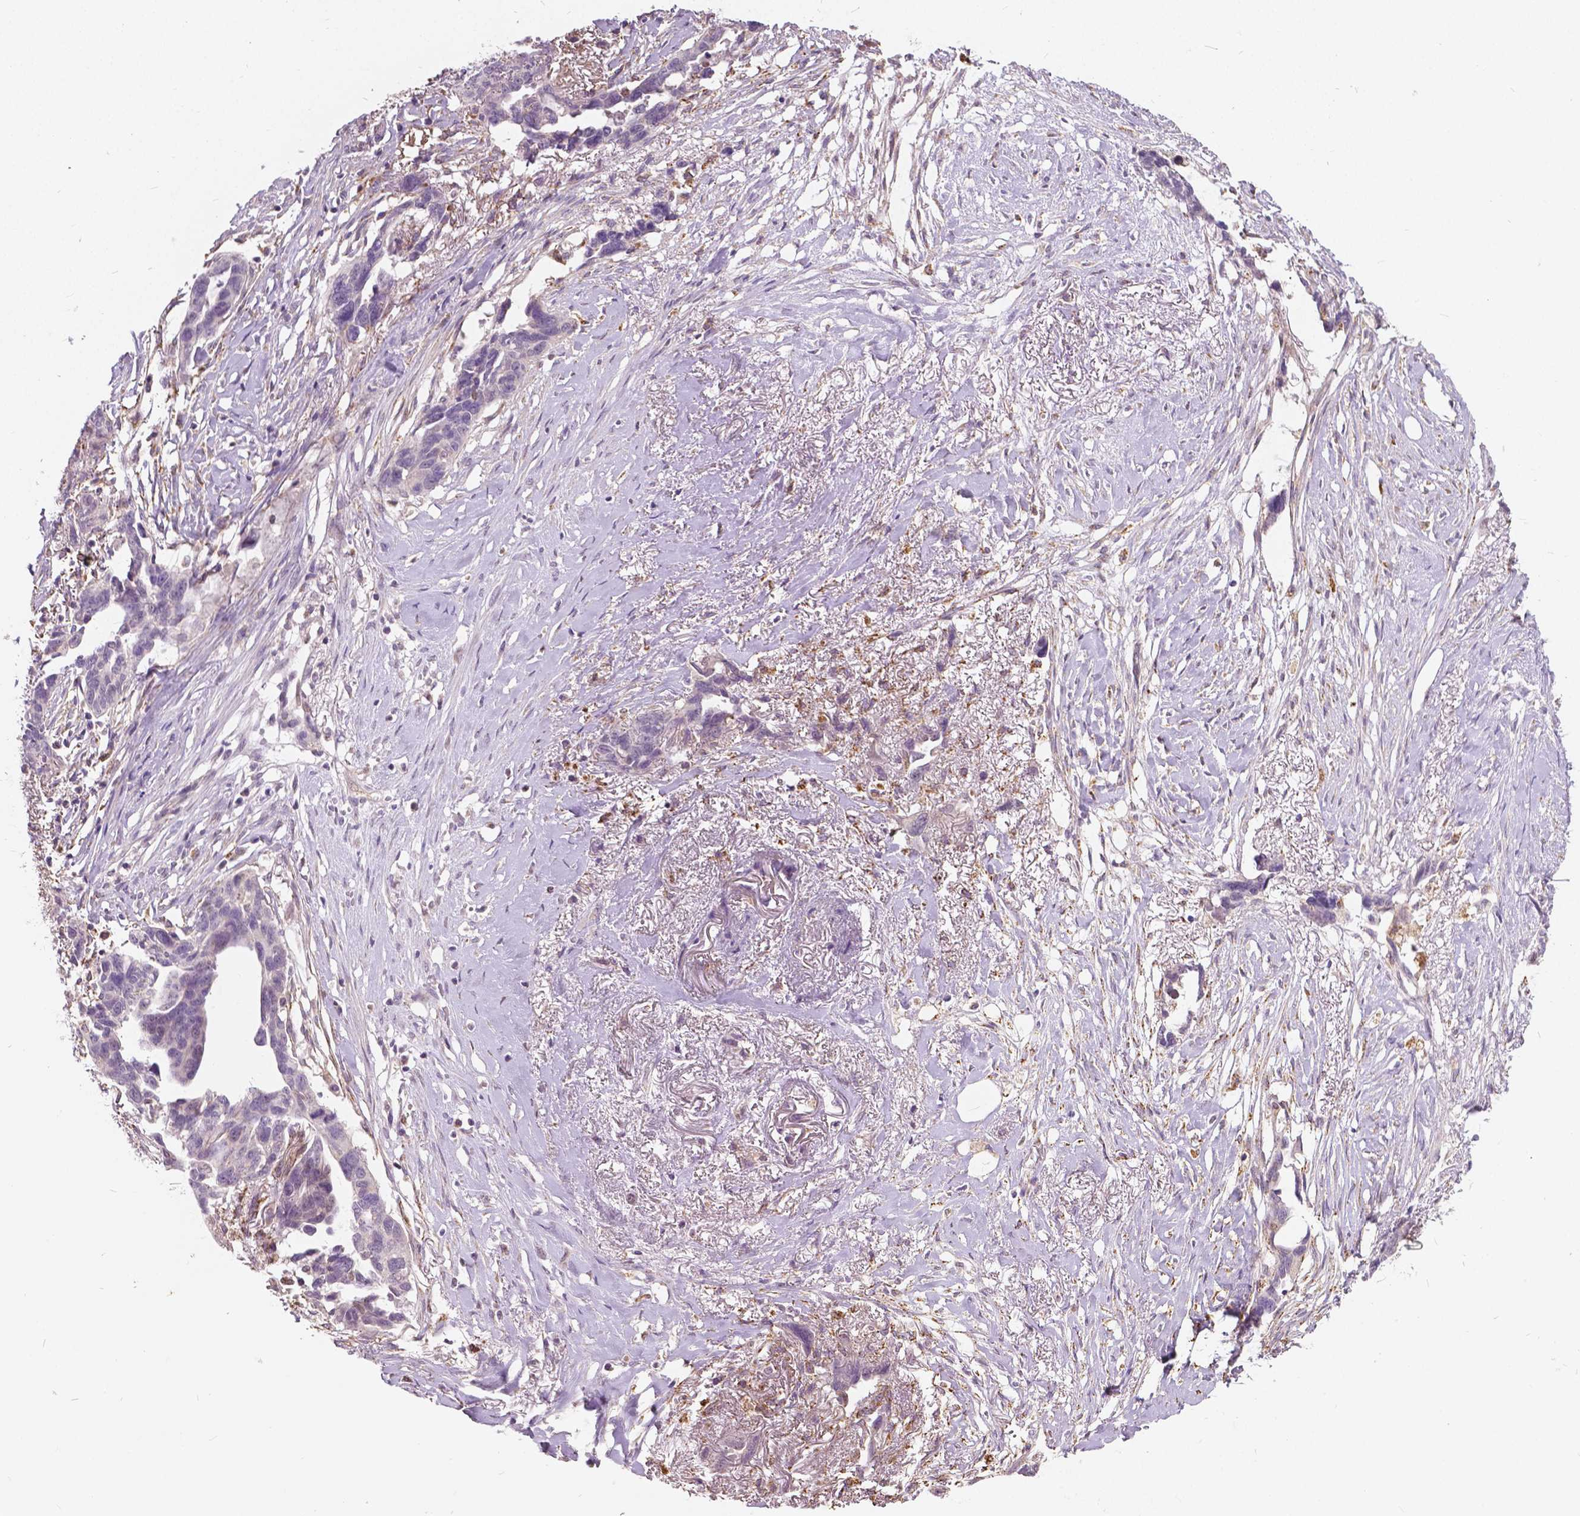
{"staining": {"intensity": "weak", "quantity": "<25%", "location": "nuclear"}, "tissue": "ovarian cancer", "cell_type": "Tumor cells", "image_type": "cancer", "snomed": [{"axis": "morphology", "description": "Cystadenocarcinoma, serous, NOS"}, {"axis": "topography", "description": "Ovary"}], "caption": "Tumor cells are negative for protein expression in human ovarian cancer.", "gene": "DLX6", "patient": {"sex": "female", "age": 69}}